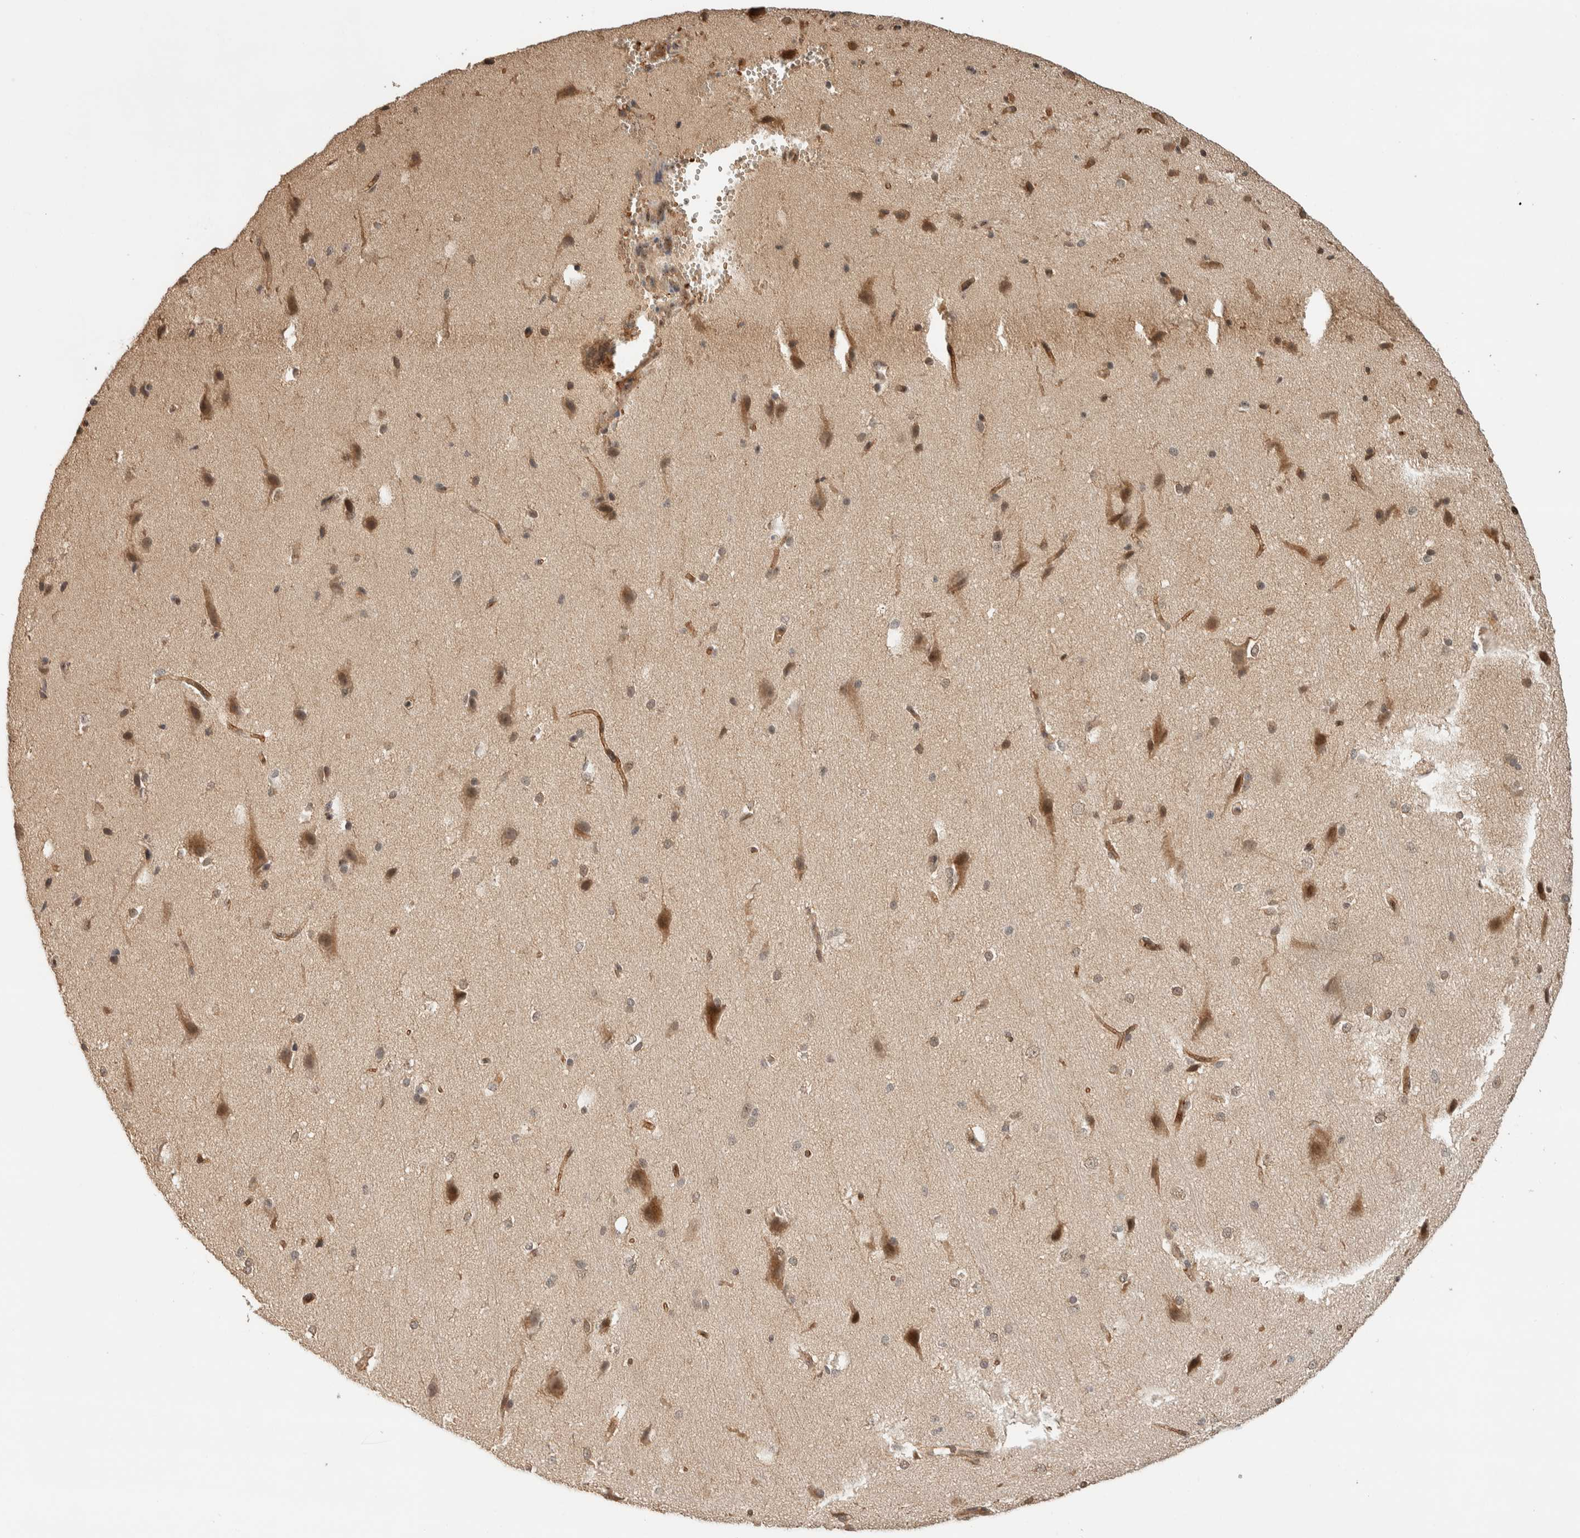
{"staining": {"intensity": "moderate", "quantity": ">75%", "location": "cytoplasmic/membranous"}, "tissue": "cerebral cortex", "cell_type": "Endothelial cells", "image_type": "normal", "snomed": [{"axis": "morphology", "description": "Normal tissue, NOS"}, {"axis": "morphology", "description": "Developmental malformation"}, {"axis": "topography", "description": "Cerebral cortex"}], "caption": "Immunohistochemistry (IHC) photomicrograph of unremarkable human cerebral cortex stained for a protein (brown), which demonstrates medium levels of moderate cytoplasmic/membranous positivity in approximately >75% of endothelial cells.", "gene": "ZBTB2", "patient": {"sex": "female", "age": 30}}